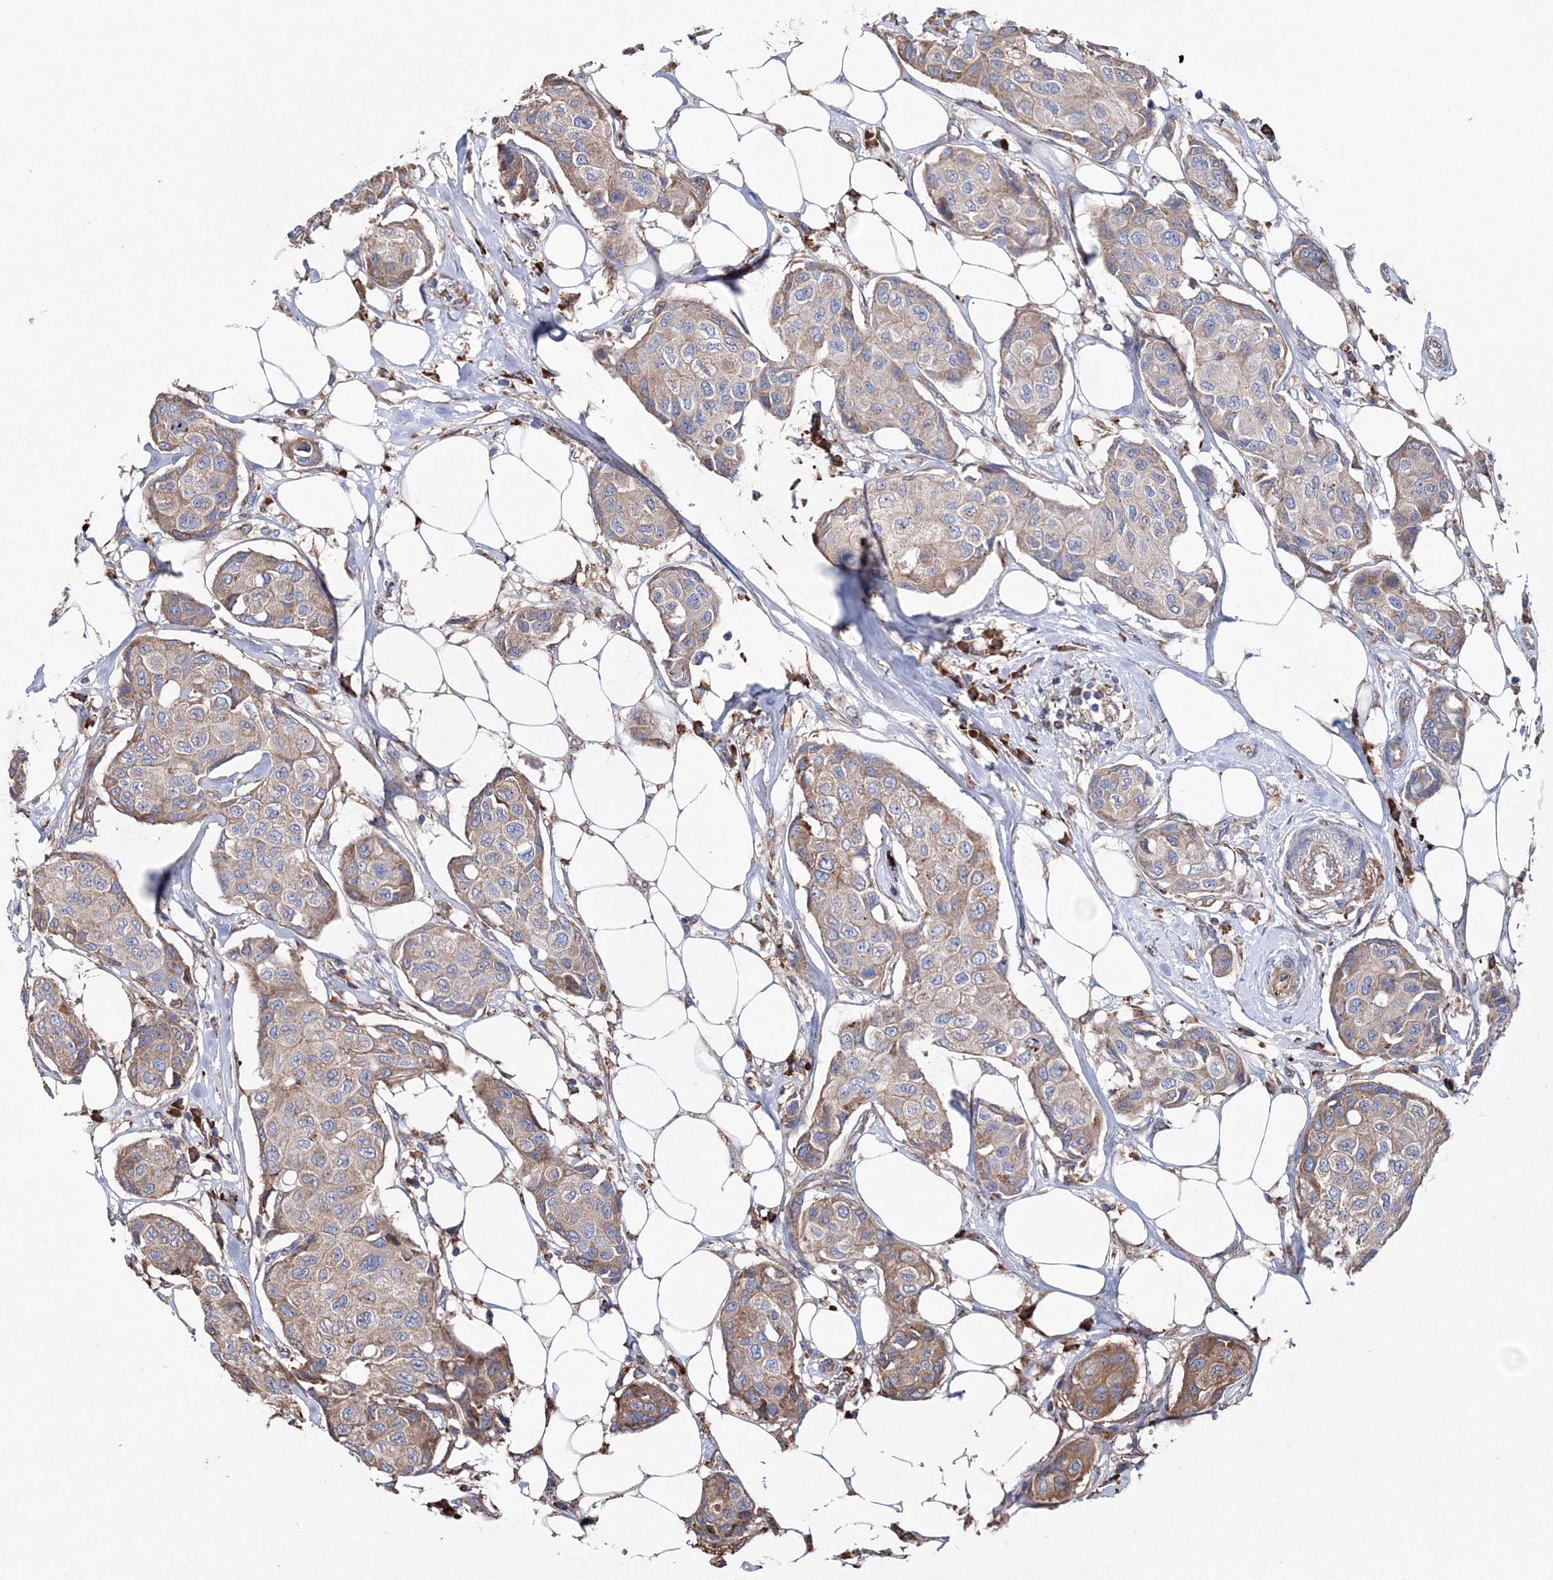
{"staining": {"intensity": "weak", "quantity": ">75%", "location": "cytoplasmic/membranous"}, "tissue": "breast cancer", "cell_type": "Tumor cells", "image_type": "cancer", "snomed": [{"axis": "morphology", "description": "Duct carcinoma"}, {"axis": "topography", "description": "Breast"}], "caption": "A brown stain shows weak cytoplasmic/membranous staining of a protein in breast cancer (invasive ductal carcinoma) tumor cells.", "gene": "VPS8", "patient": {"sex": "female", "age": 80}}